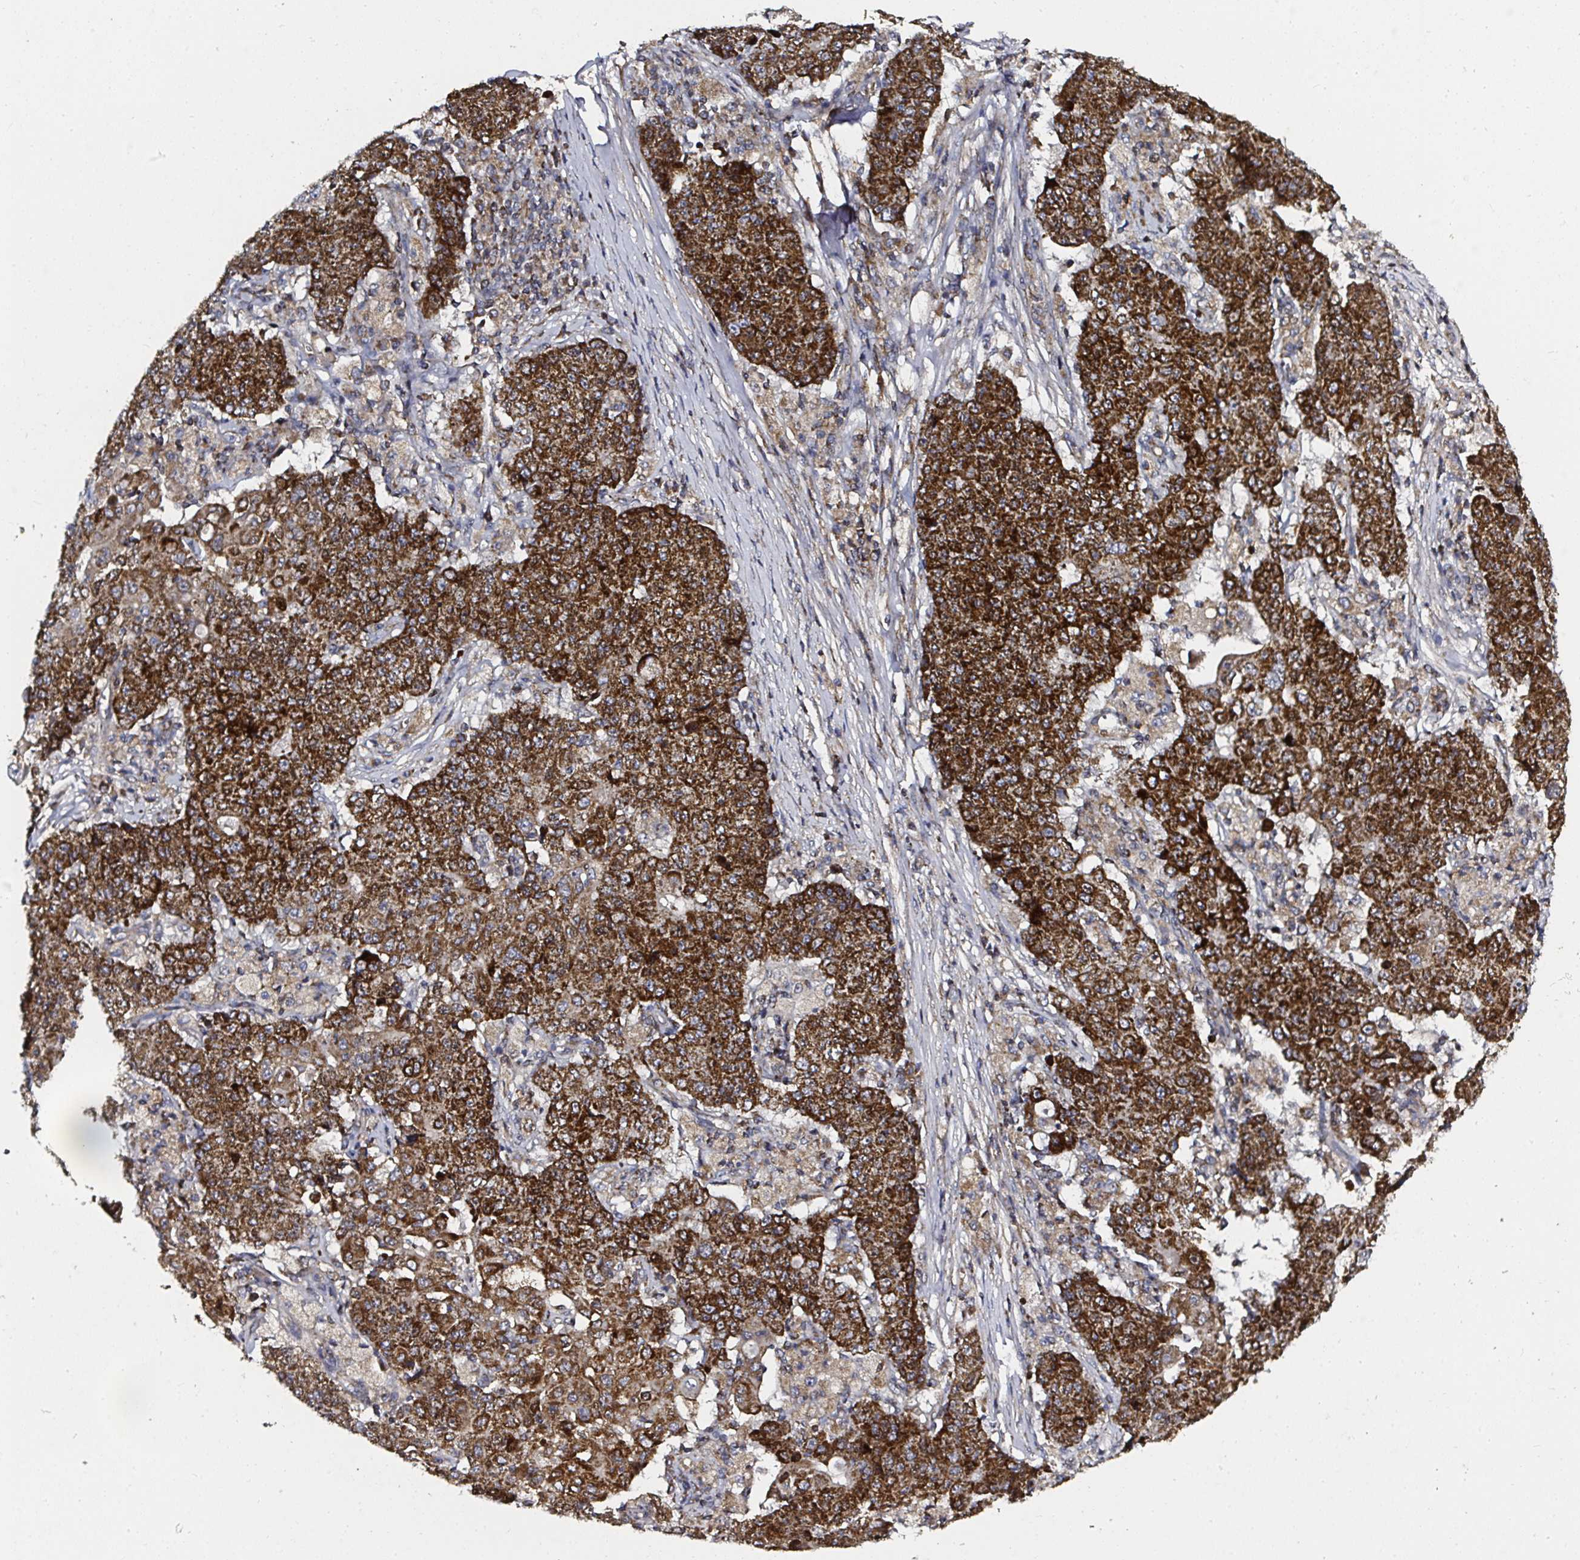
{"staining": {"intensity": "strong", "quantity": ">75%", "location": "cytoplasmic/membranous"}, "tissue": "ovarian cancer", "cell_type": "Tumor cells", "image_type": "cancer", "snomed": [{"axis": "morphology", "description": "Carcinoma, endometroid"}, {"axis": "topography", "description": "Ovary"}], "caption": "Protein staining reveals strong cytoplasmic/membranous positivity in approximately >75% of tumor cells in ovarian endometroid carcinoma. Using DAB (brown) and hematoxylin (blue) stains, captured at high magnification using brightfield microscopy.", "gene": "ATAD3B", "patient": {"sex": "female", "age": 42}}